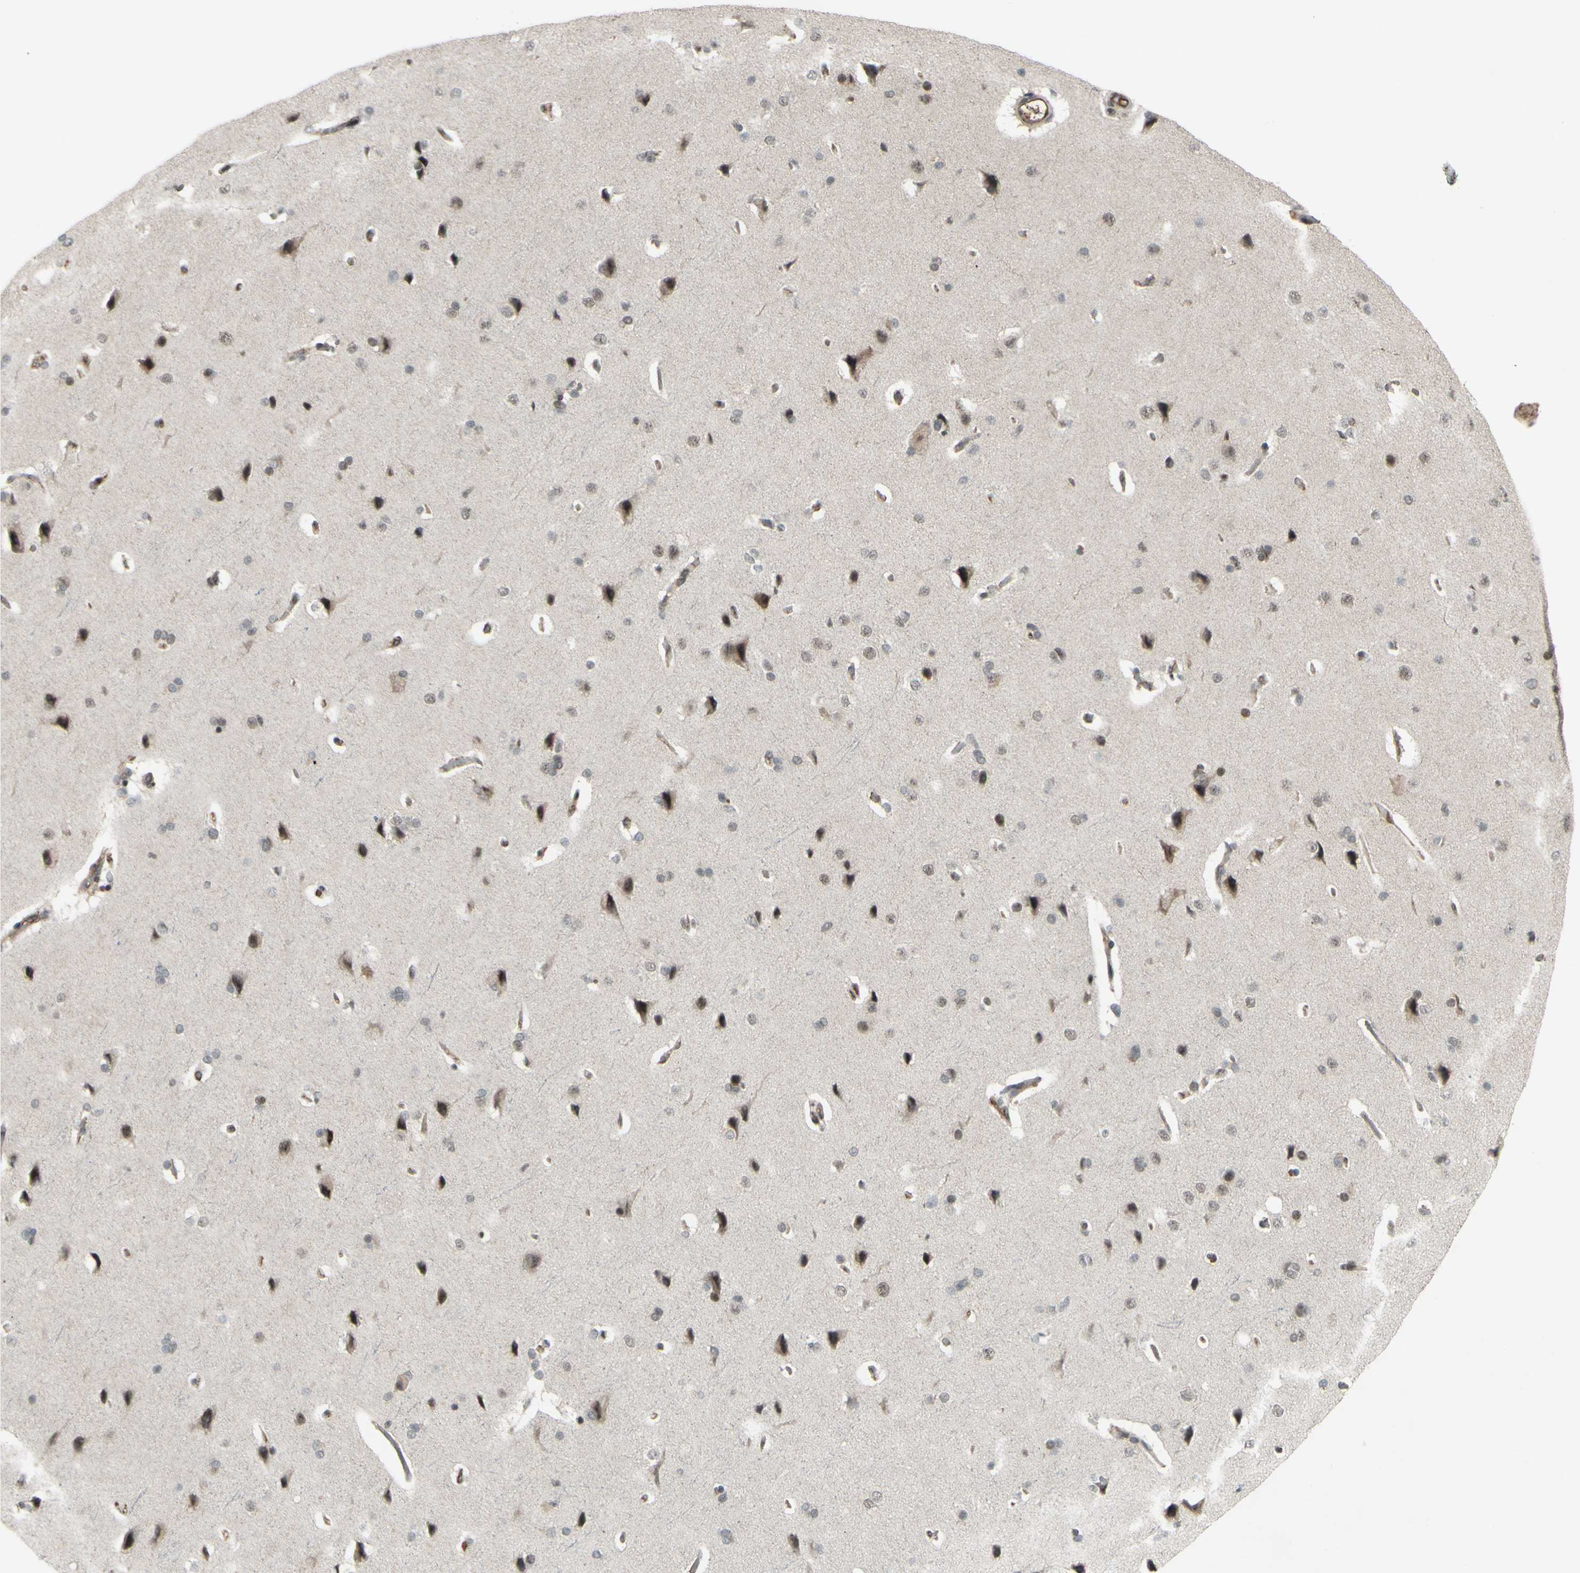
{"staining": {"intensity": "moderate", "quantity": "25%-75%", "location": "cytoplasmic/membranous,nuclear"}, "tissue": "cerebral cortex", "cell_type": "Endothelial cells", "image_type": "normal", "snomed": [{"axis": "morphology", "description": "Normal tissue, NOS"}, {"axis": "topography", "description": "Cerebral cortex"}], "caption": "This histopathology image shows unremarkable cerebral cortex stained with immunohistochemistry (IHC) to label a protein in brown. The cytoplasmic/membranous,nuclear of endothelial cells show moderate positivity for the protein. Nuclei are counter-stained blue.", "gene": "SNW1", "patient": {"sex": "male", "age": 62}}